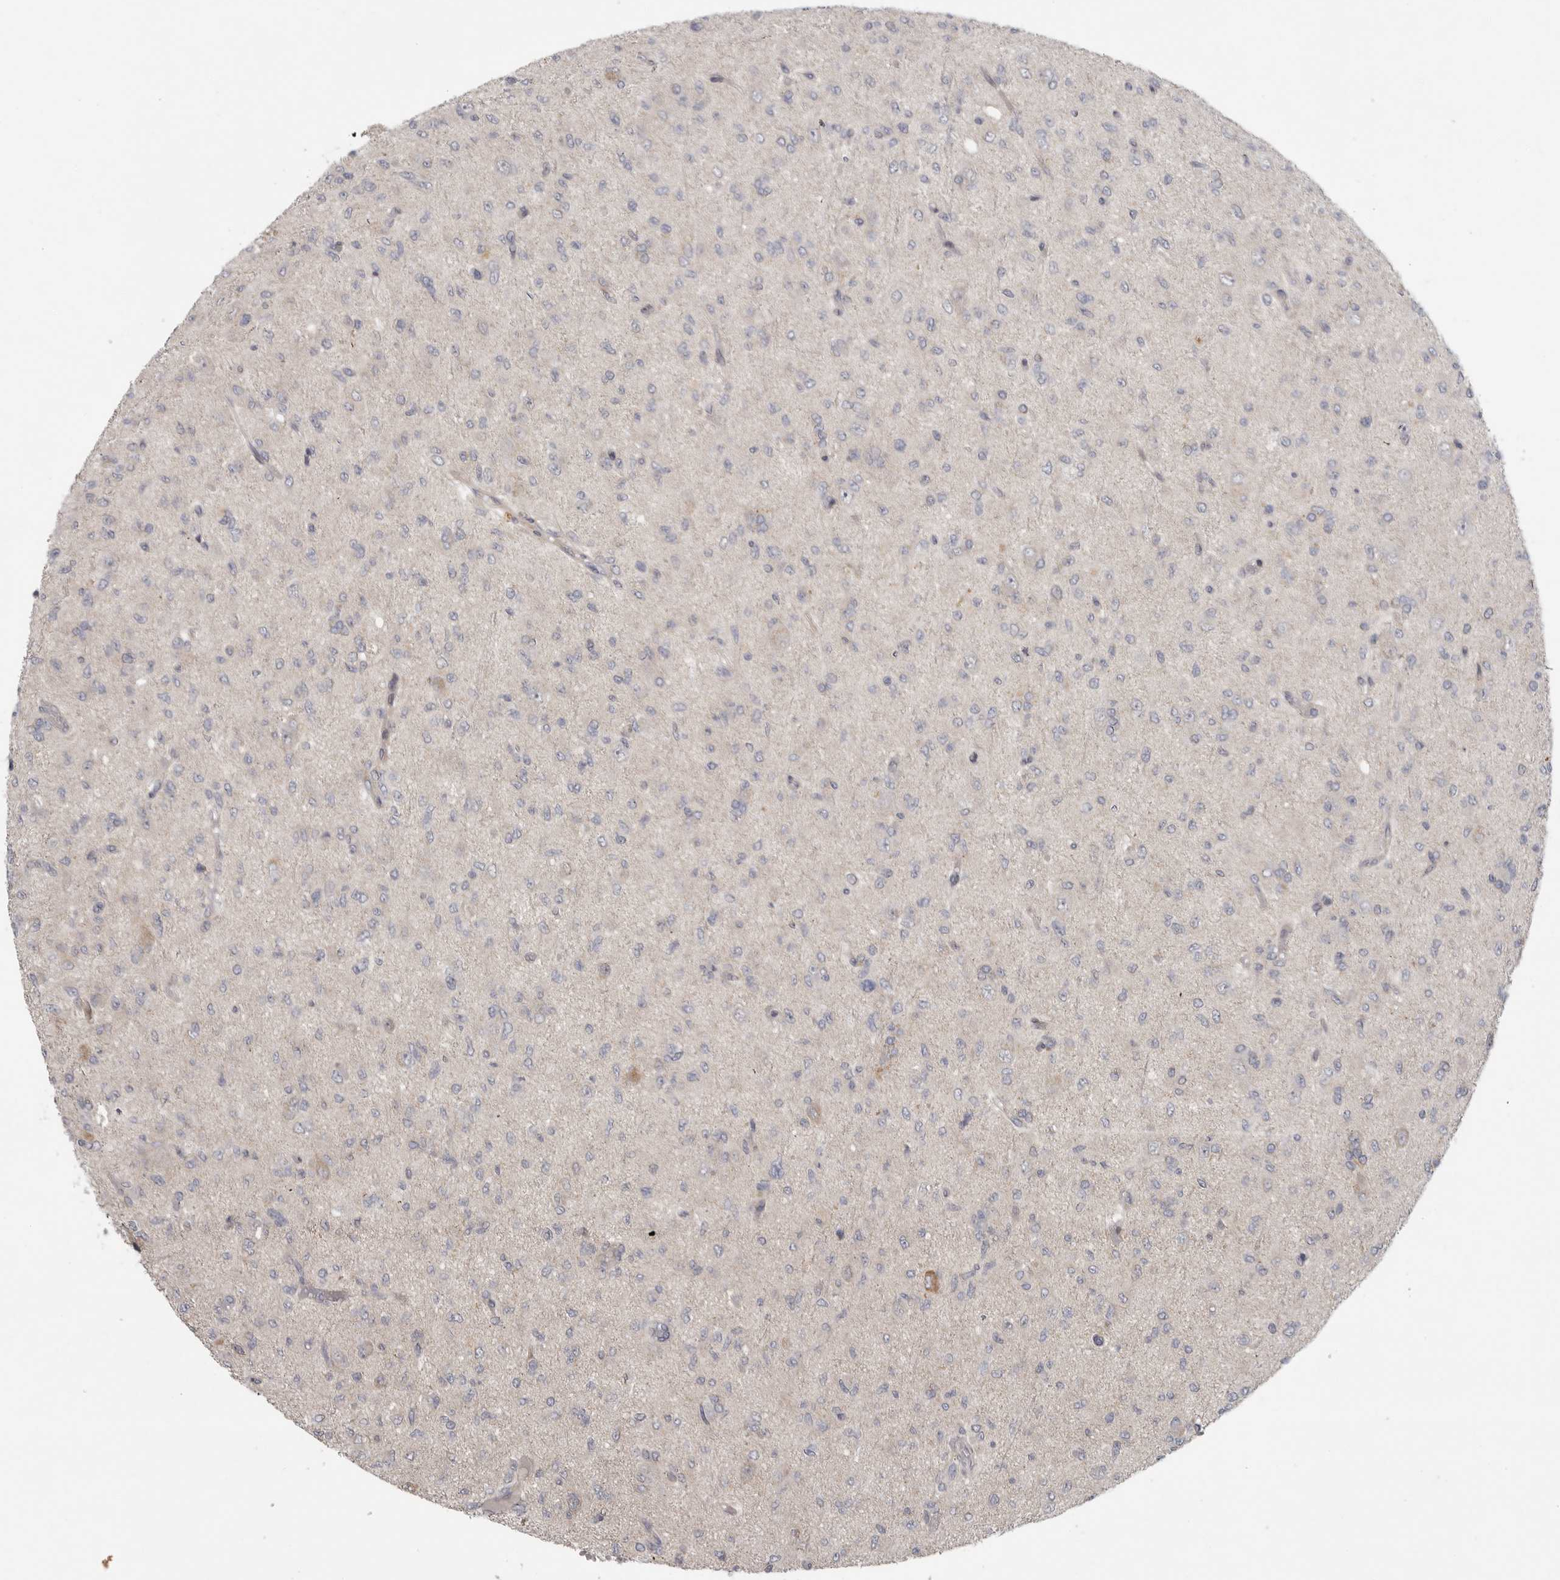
{"staining": {"intensity": "negative", "quantity": "none", "location": "none"}, "tissue": "glioma", "cell_type": "Tumor cells", "image_type": "cancer", "snomed": [{"axis": "morphology", "description": "Glioma, malignant, High grade"}, {"axis": "topography", "description": "Brain"}], "caption": "A micrograph of glioma stained for a protein demonstrates no brown staining in tumor cells.", "gene": "FBXO43", "patient": {"sex": "female", "age": 59}}